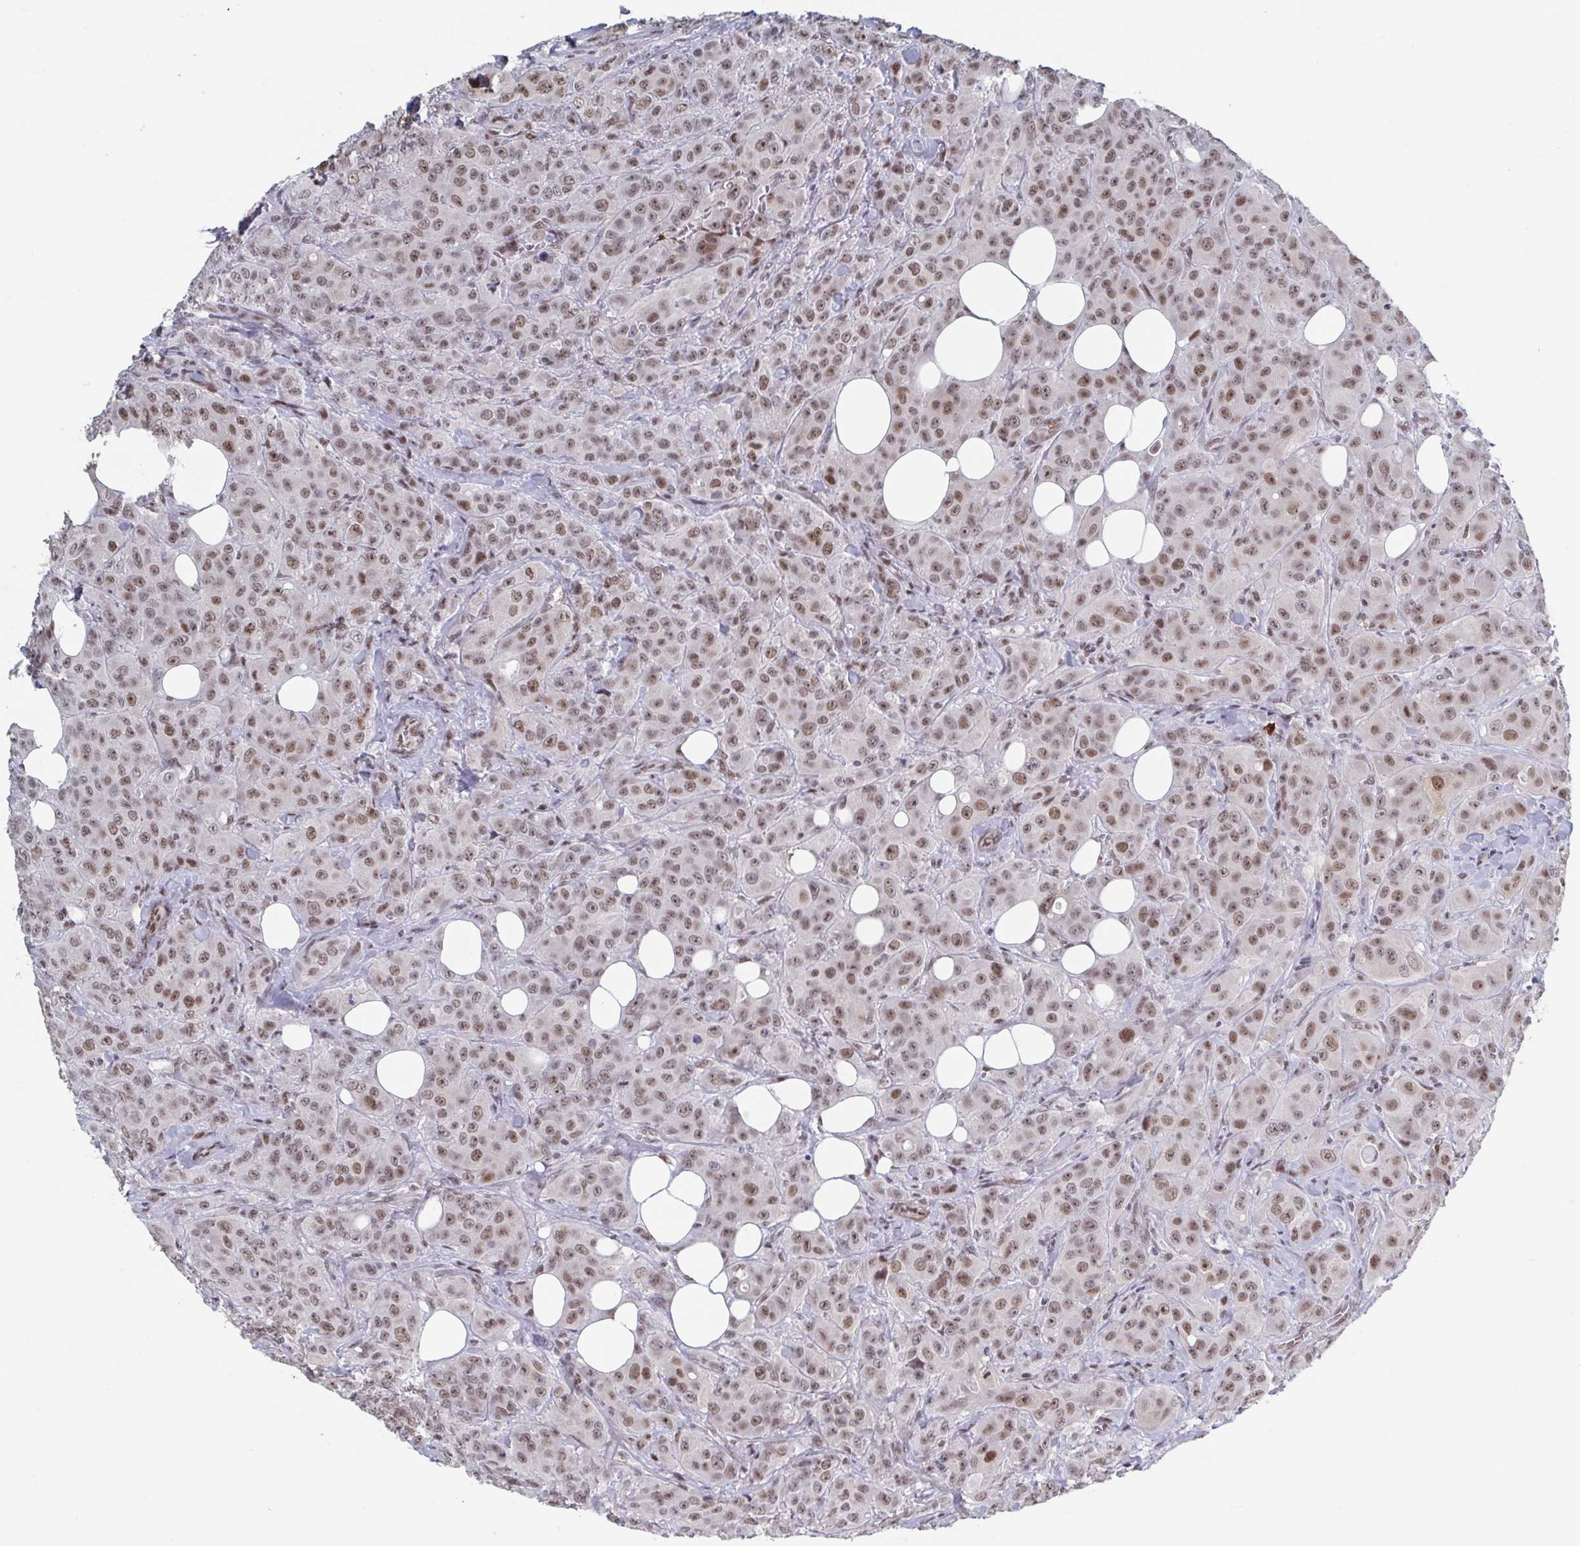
{"staining": {"intensity": "moderate", "quantity": ">75%", "location": "nuclear"}, "tissue": "breast cancer", "cell_type": "Tumor cells", "image_type": "cancer", "snomed": [{"axis": "morphology", "description": "Normal tissue, NOS"}, {"axis": "morphology", "description": "Duct carcinoma"}, {"axis": "topography", "description": "Breast"}], "caption": "This is a histology image of immunohistochemistry (IHC) staining of invasive ductal carcinoma (breast), which shows moderate positivity in the nuclear of tumor cells.", "gene": "BCL7B", "patient": {"sex": "female", "age": 43}}